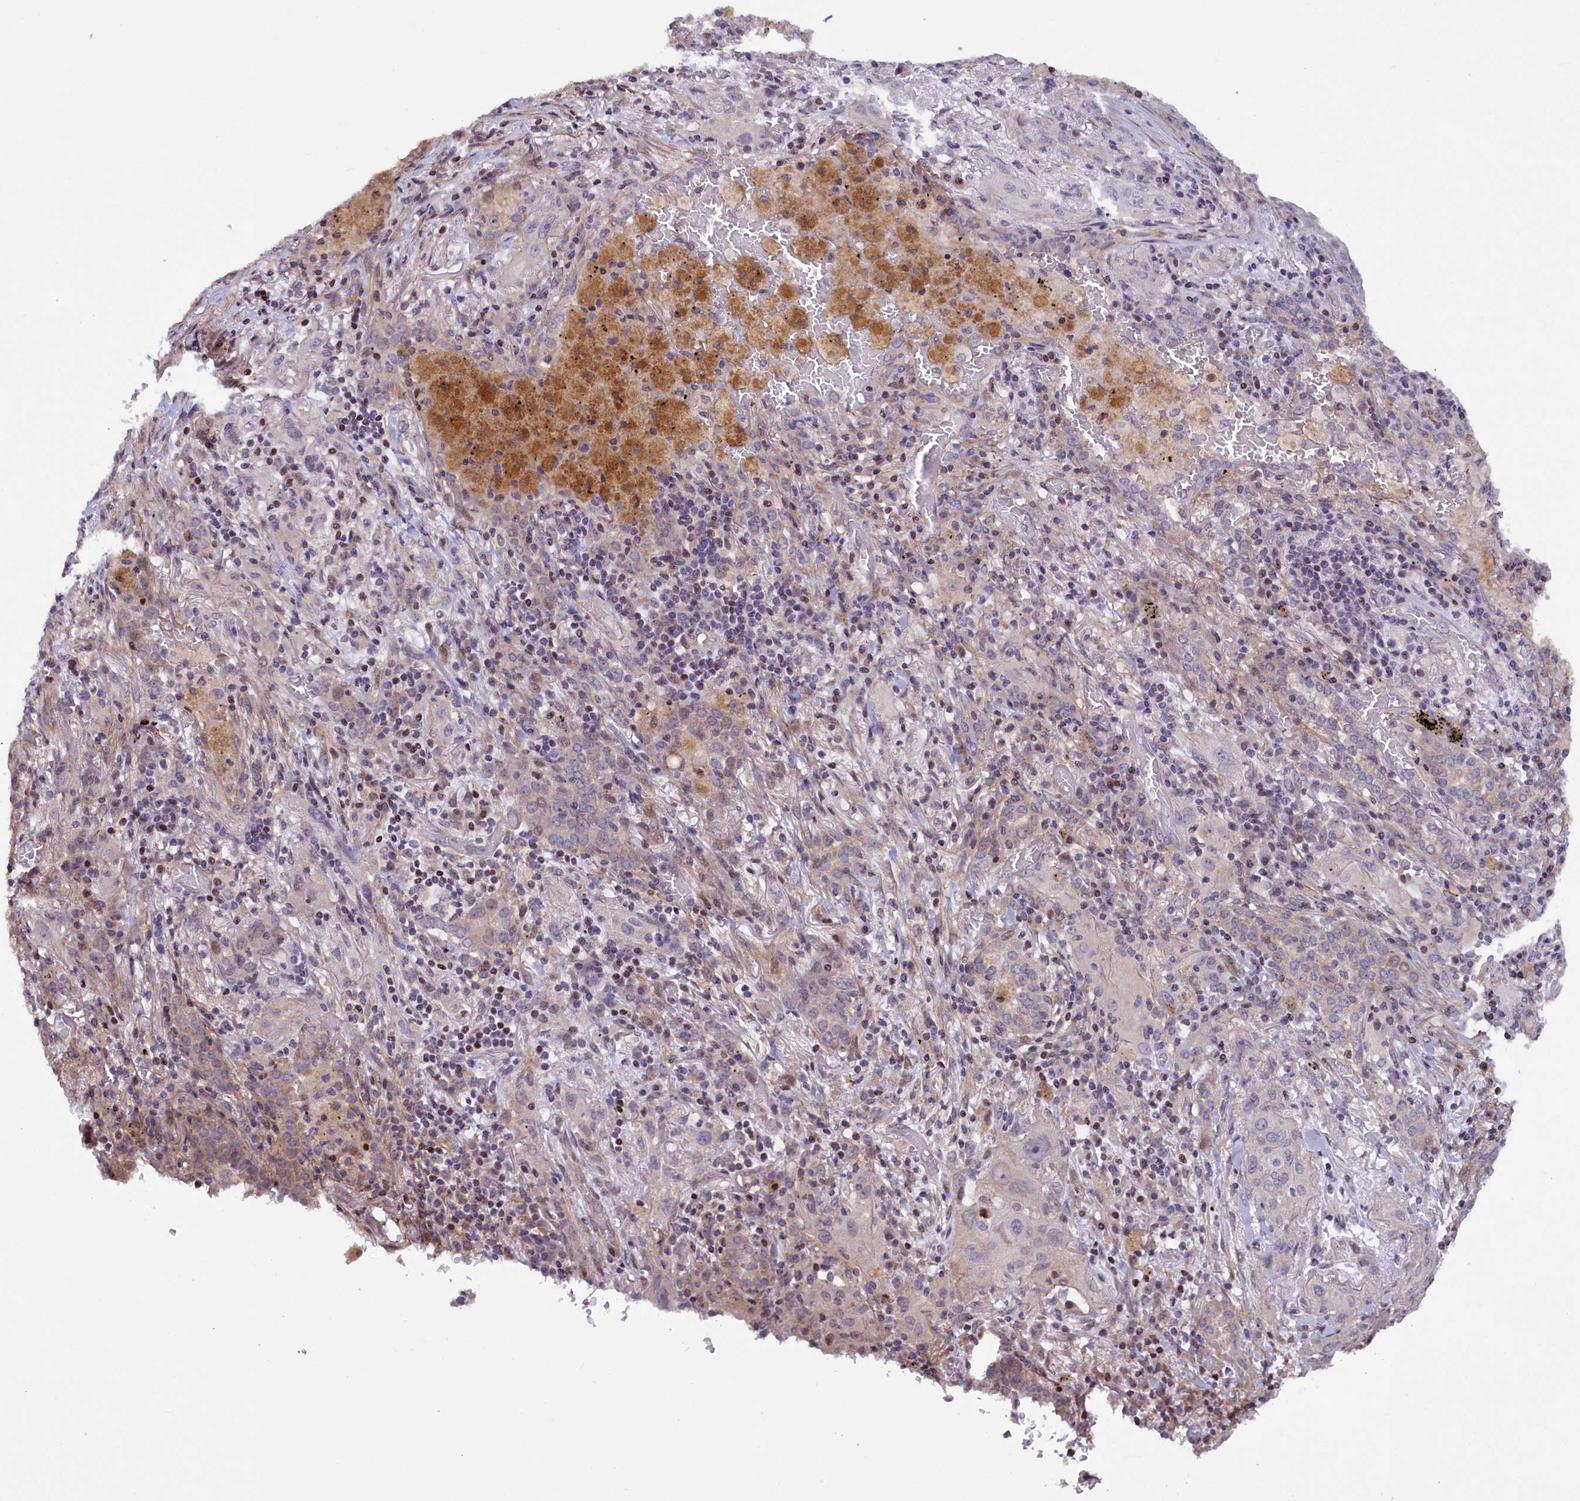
{"staining": {"intensity": "negative", "quantity": "none", "location": "none"}, "tissue": "lung cancer", "cell_type": "Tumor cells", "image_type": "cancer", "snomed": [{"axis": "morphology", "description": "Squamous cell carcinoma, NOS"}, {"axis": "topography", "description": "Lung"}], "caption": "Immunohistochemistry (IHC) of human lung cancer (squamous cell carcinoma) demonstrates no positivity in tumor cells. (Immunohistochemistry (IHC), brightfield microscopy, high magnification).", "gene": "MAN2C1", "patient": {"sex": "female", "age": 47}}